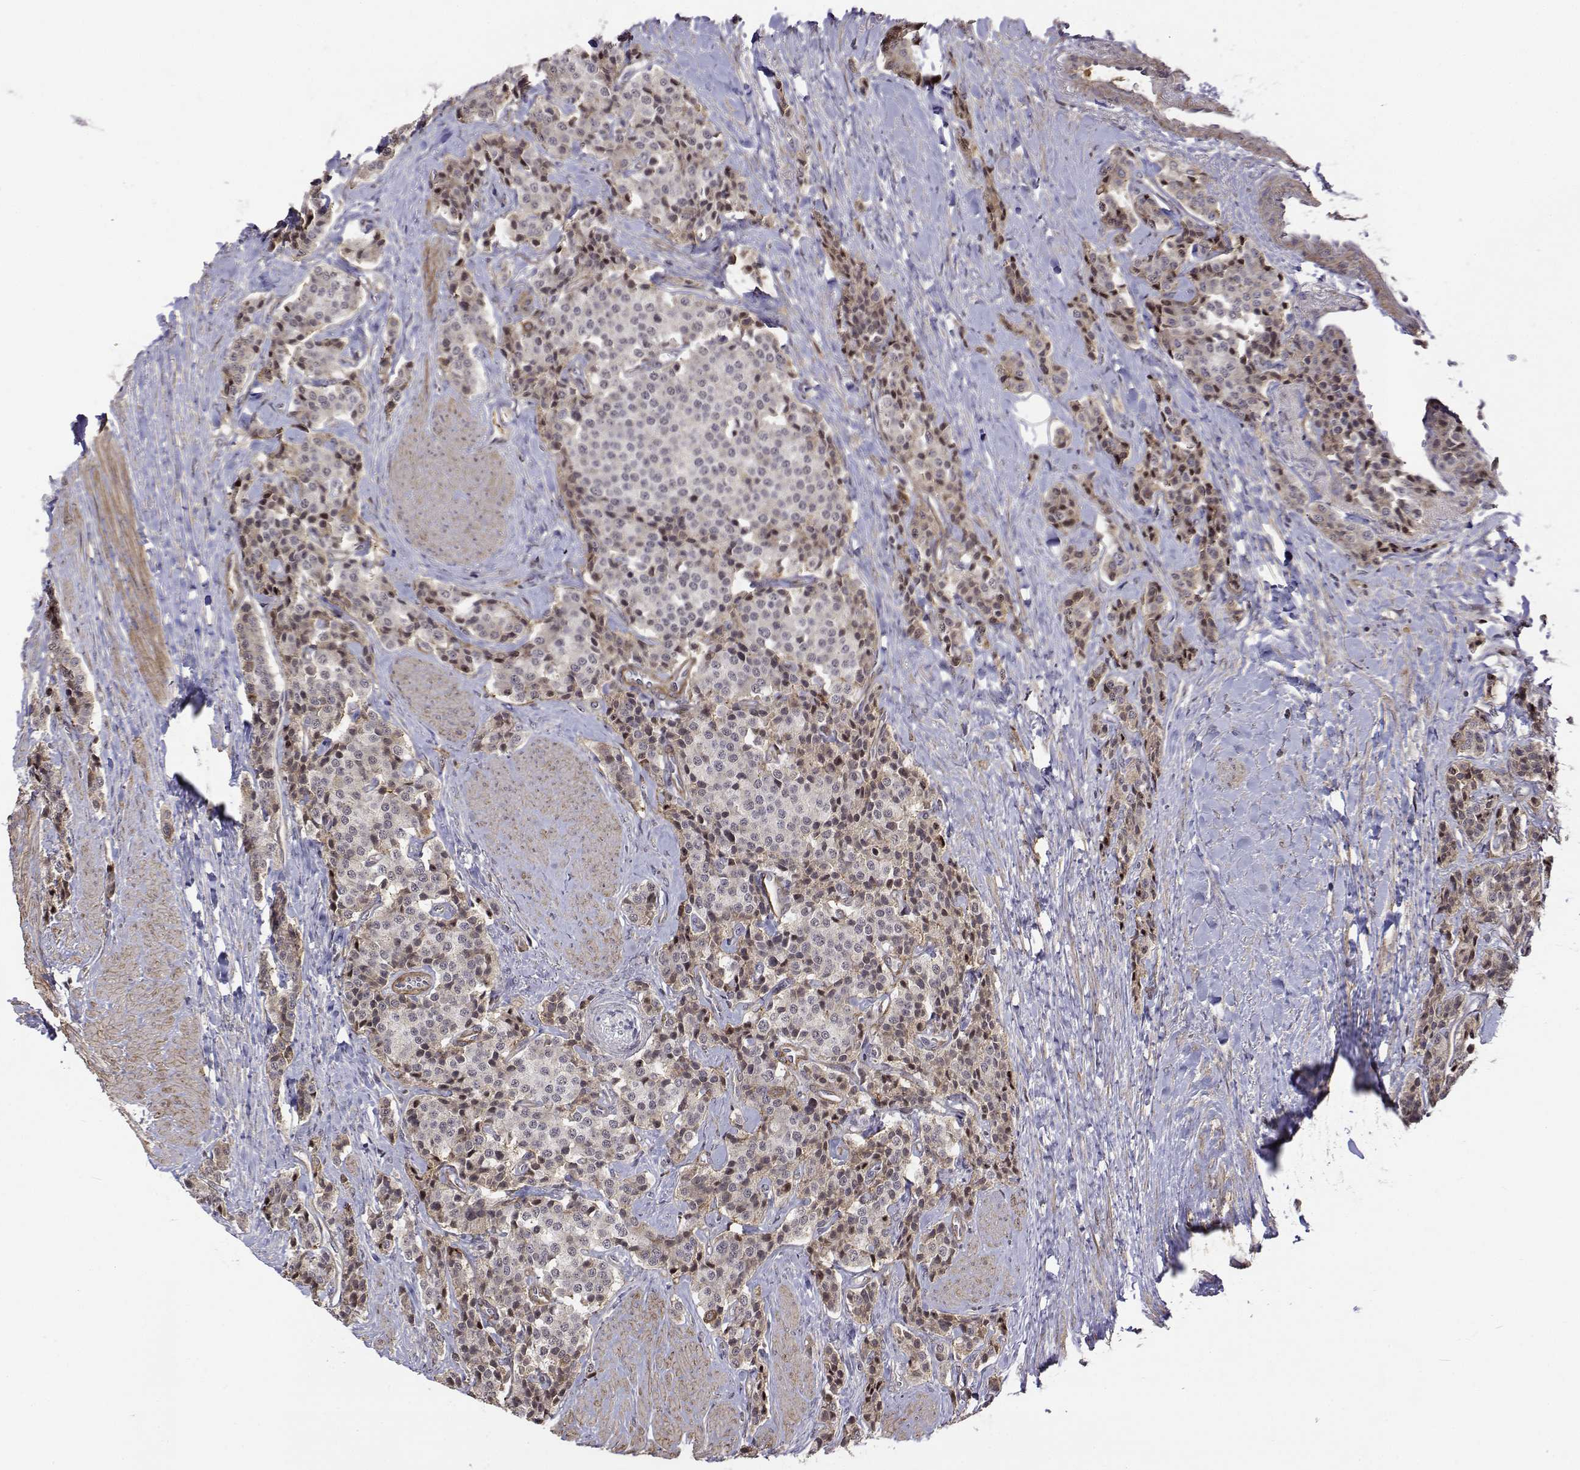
{"staining": {"intensity": "negative", "quantity": "none", "location": "none"}, "tissue": "carcinoid", "cell_type": "Tumor cells", "image_type": "cancer", "snomed": [{"axis": "morphology", "description": "Carcinoid, malignant, NOS"}, {"axis": "topography", "description": "Small intestine"}], "caption": "High magnification brightfield microscopy of malignant carcinoid stained with DAB (brown) and counterstained with hematoxylin (blue): tumor cells show no significant expression.", "gene": "ITGA7", "patient": {"sex": "female", "age": 58}}